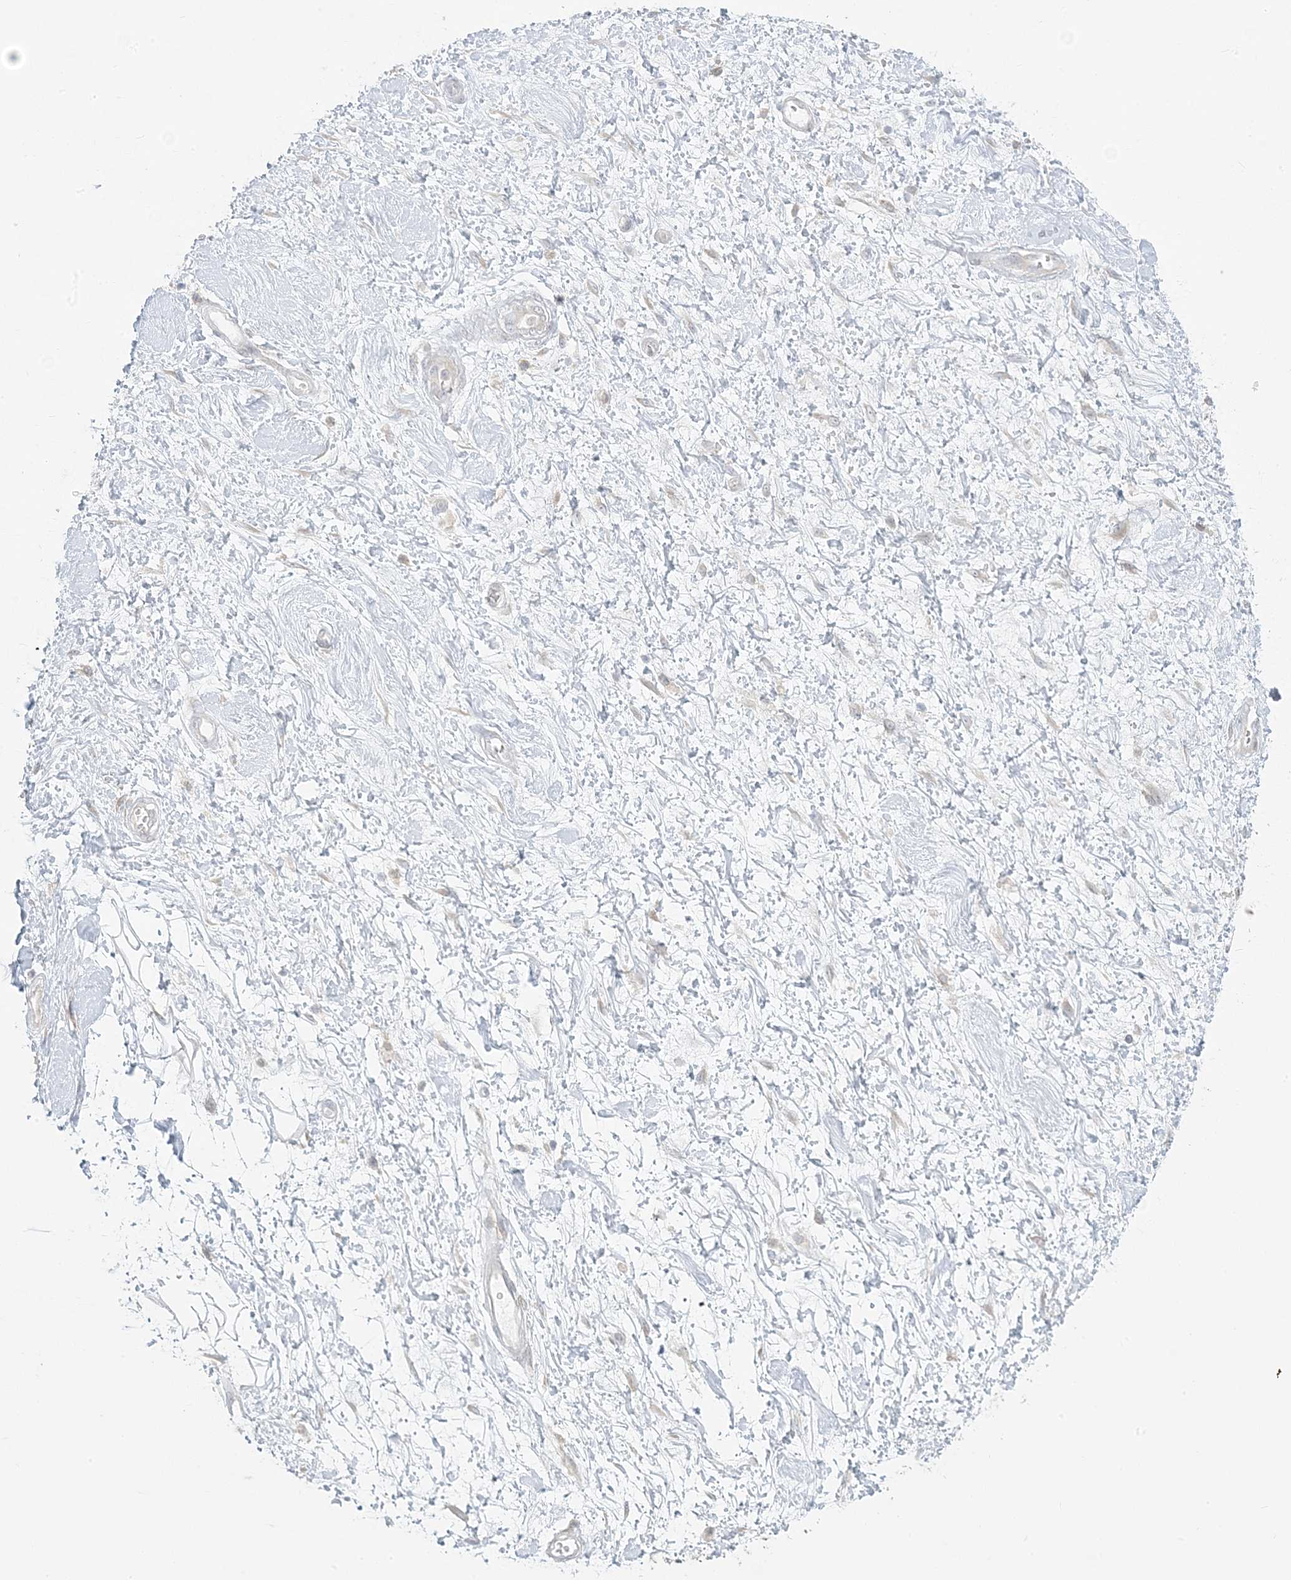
{"staining": {"intensity": "negative", "quantity": "none", "location": "none"}, "tissue": "adipose tissue", "cell_type": "Adipocytes", "image_type": "normal", "snomed": [{"axis": "morphology", "description": "Normal tissue, NOS"}, {"axis": "morphology", "description": "Adenocarcinoma, NOS"}, {"axis": "topography", "description": "Pancreas"}, {"axis": "topography", "description": "Peripheral nerve tissue"}], "caption": "Adipocytes show no significant protein positivity in benign adipose tissue. Brightfield microscopy of immunohistochemistry (IHC) stained with DAB (3,3'-diaminobenzidine) (brown) and hematoxylin (blue), captured at high magnification.", "gene": "EEFSEC", "patient": {"sex": "male", "age": 59}}